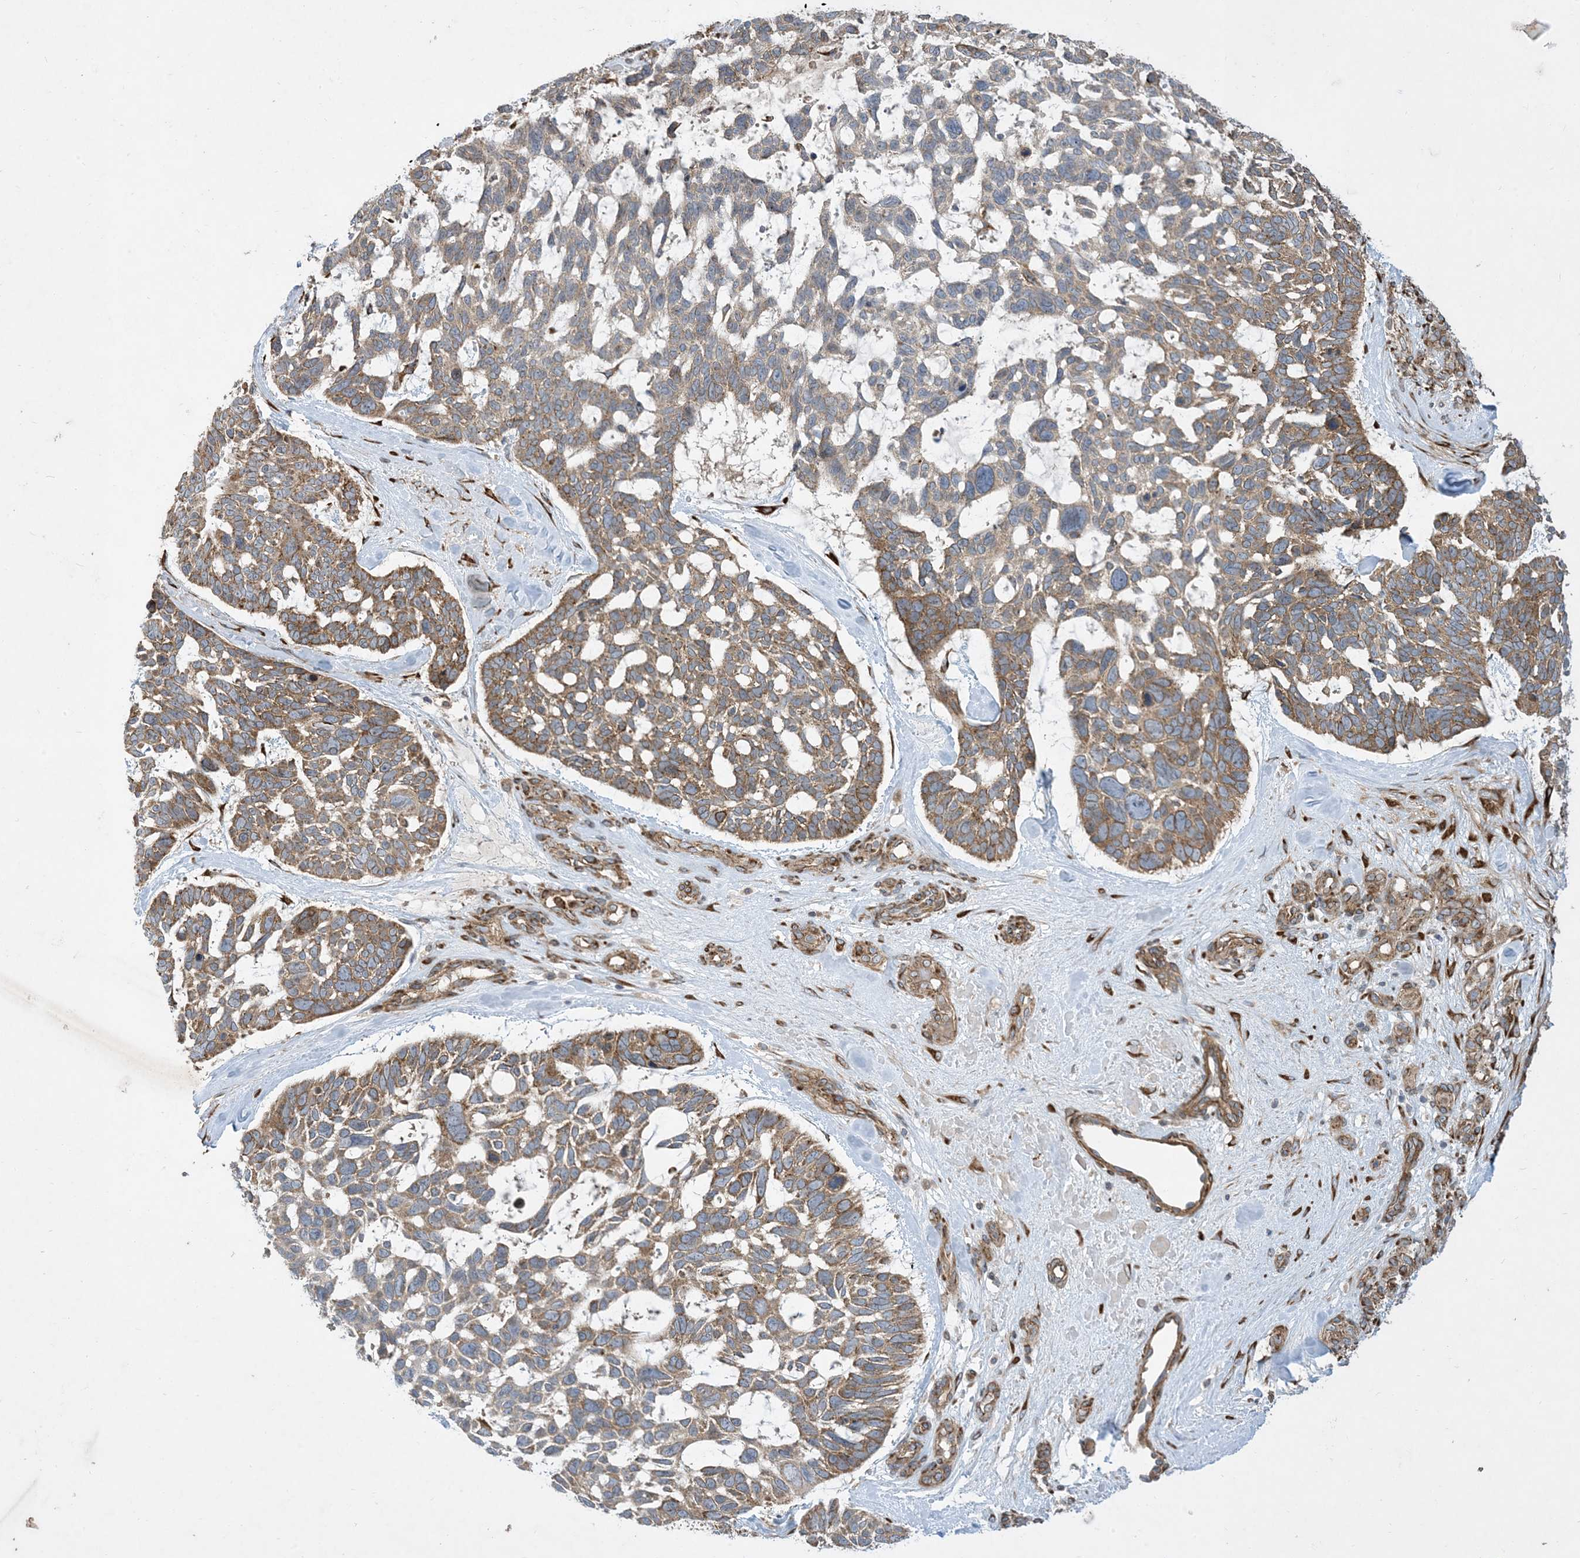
{"staining": {"intensity": "moderate", "quantity": ">75%", "location": "cytoplasmic/membranous"}, "tissue": "skin cancer", "cell_type": "Tumor cells", "image_type": "cancer", "snomed": [{"axis": "morphology", "description": "Basal cell carcinoma"}, {"axis": "topography", "description": "Skin"}], "caption": "Immunohistochemical staining of human skin cancer demonstrates medium levels of moderate cytoplasmic/membranous positivity in about >75% of tumor cells.", "gene": "OTOP1", "patient": {"sex": "male", "age": 88}}